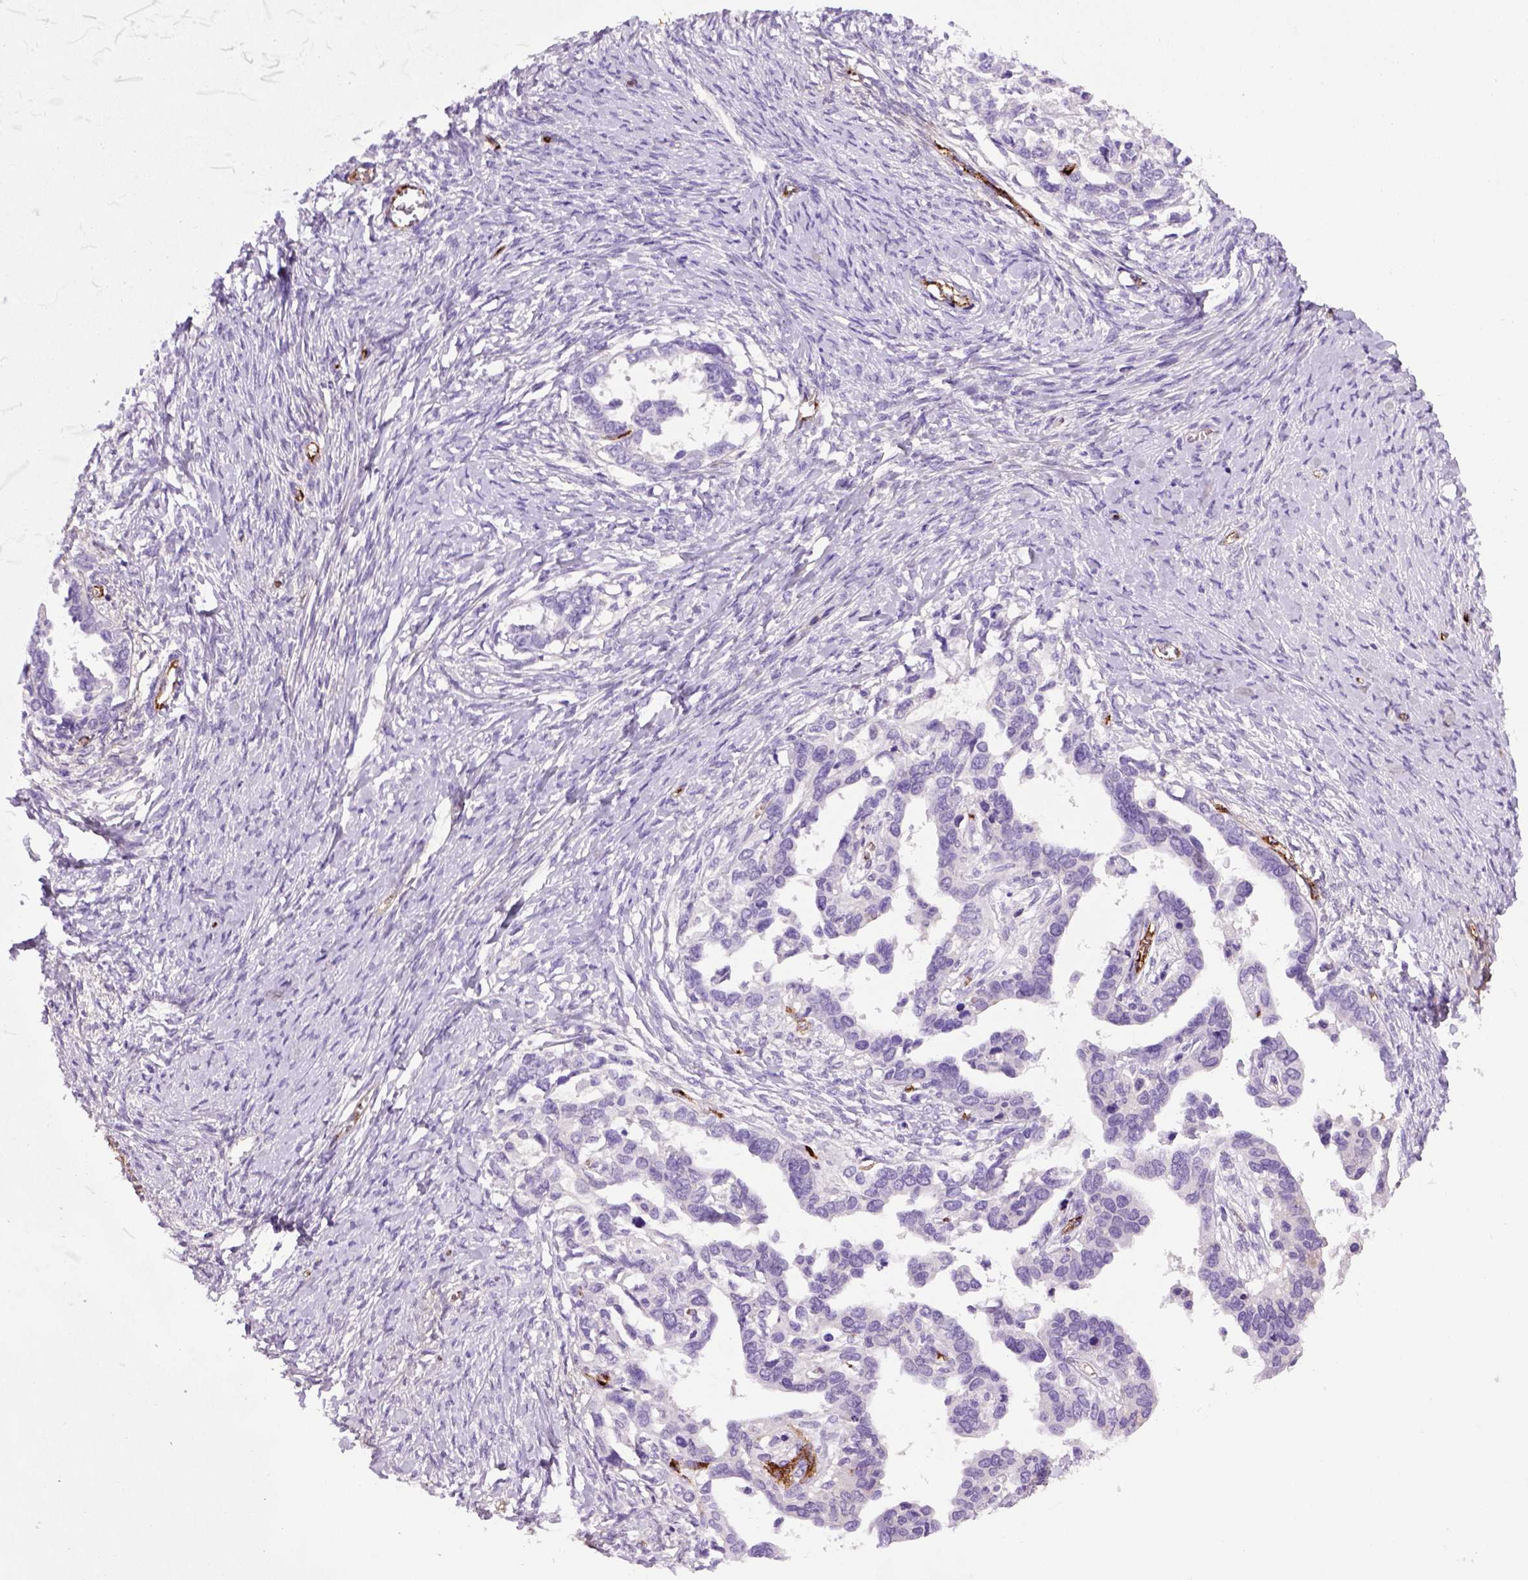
{"staining": {"intensity": "negative", "quantity": "none", "location": "none"}, "tissue": "ovarian cancer", "cell_type": "Tumor cells", "image_type": "cancer", "snomed": [{"axis": "morphology", "description": "Cystadenocarcinoma, serous, NOS"}, {"axis": "topography", "description": "Ovary"}], "caption": "Tumor cells are negative for protein expression in human ovarian serous cystadenocarcinoma.", "gene": "VWF", "patient": {"sex": "female", "age": 69}}